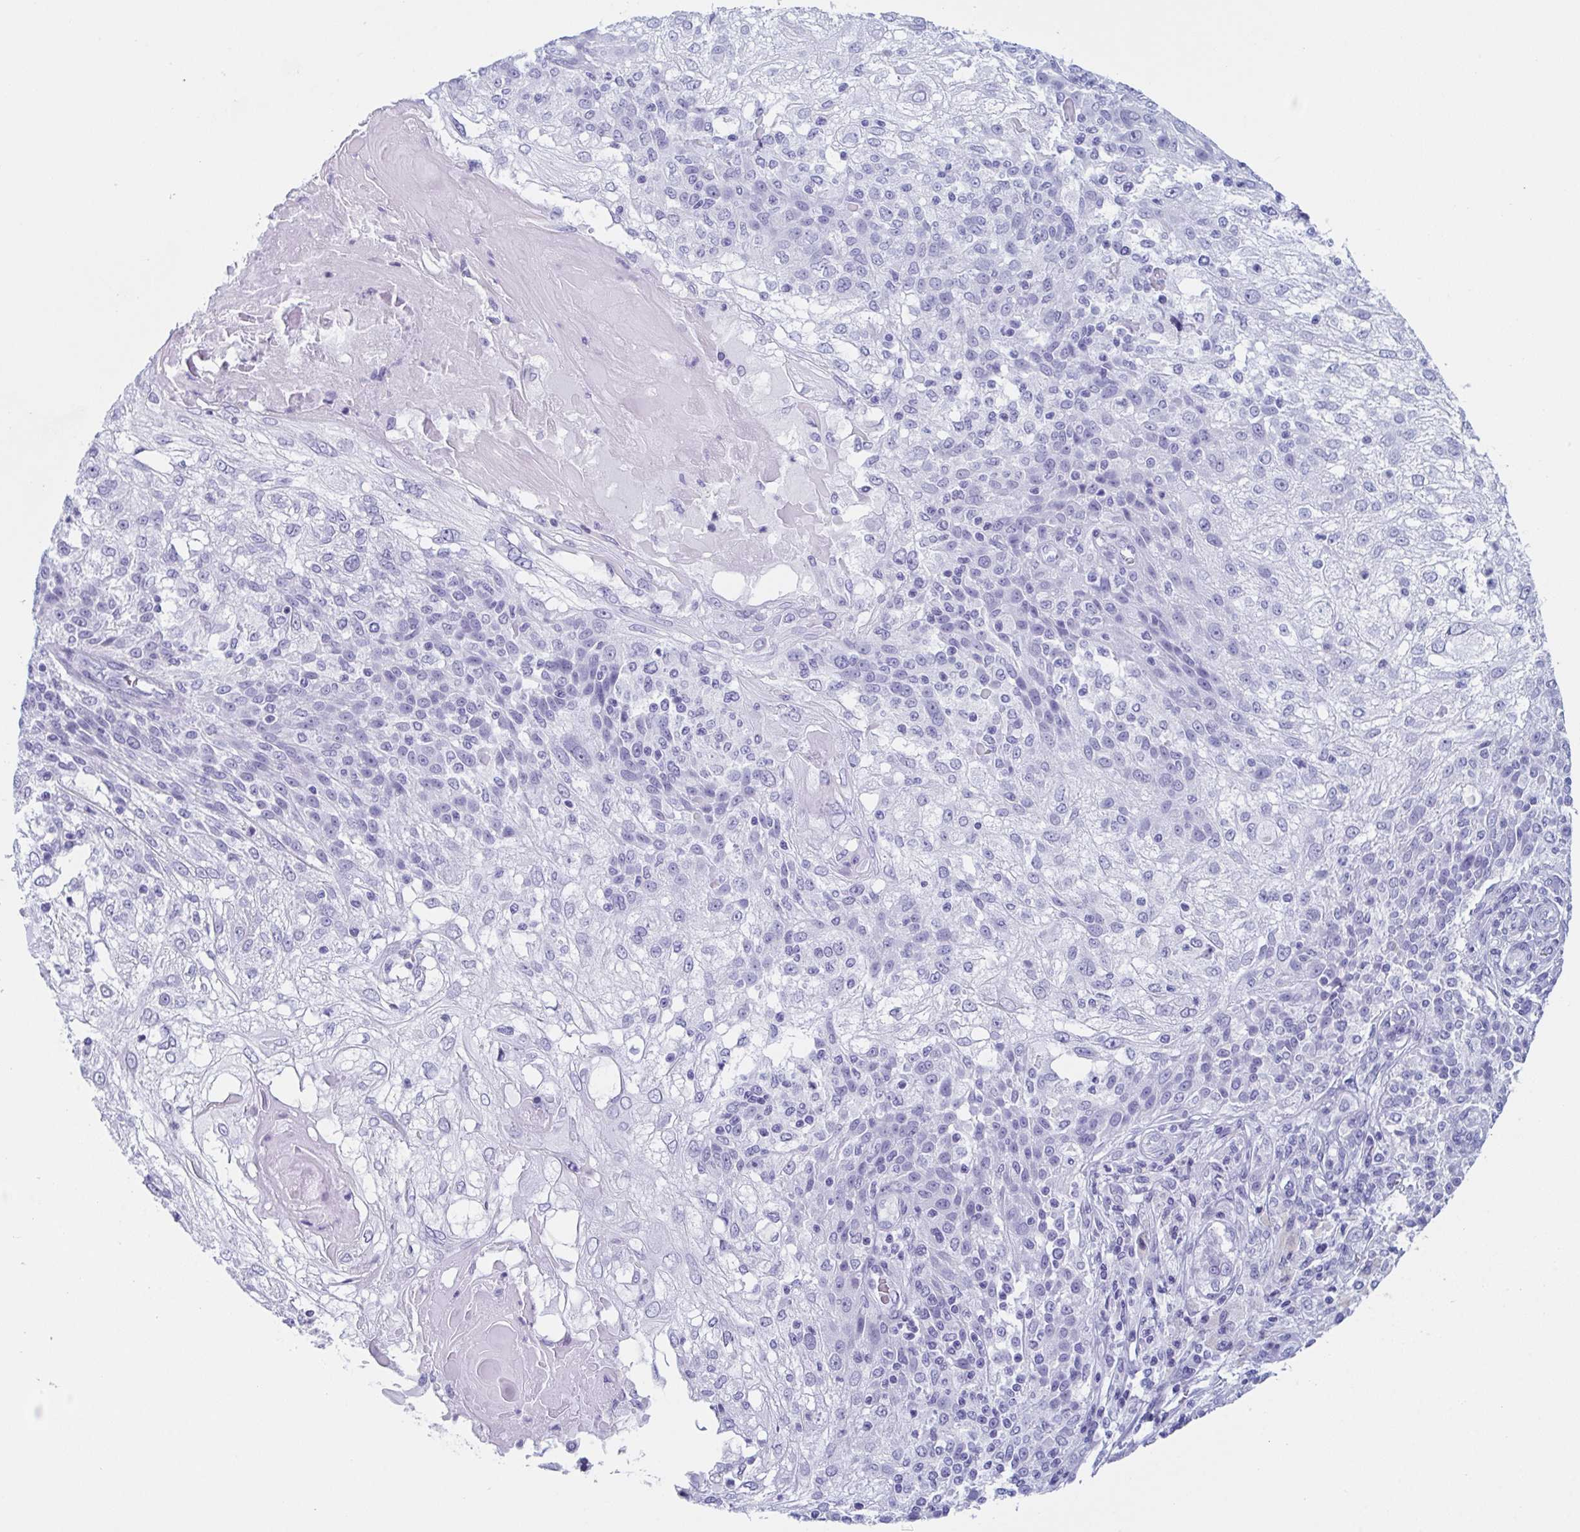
{"staining": {"intensity": "negative", "quantity": "none", "location": "none"}, "tissue": "skin cancer", "cell_type": "Tumor cells", "image_type": "cancer", "snomed": [{"axis": "morphology", "description": "Normal tissue, NOS"}, {"axis": "morphology", "description": "Squamous cell carcinoma, NOS"}, {"axis": "topography", "description": "Skin"}], "caption": "A micrograph of skin squamous cell carcinoma stained for a protein shows no brown staining in tumor cells.", "gene": "LYRM2", "patient": {"sex": "female", "age": 83}}